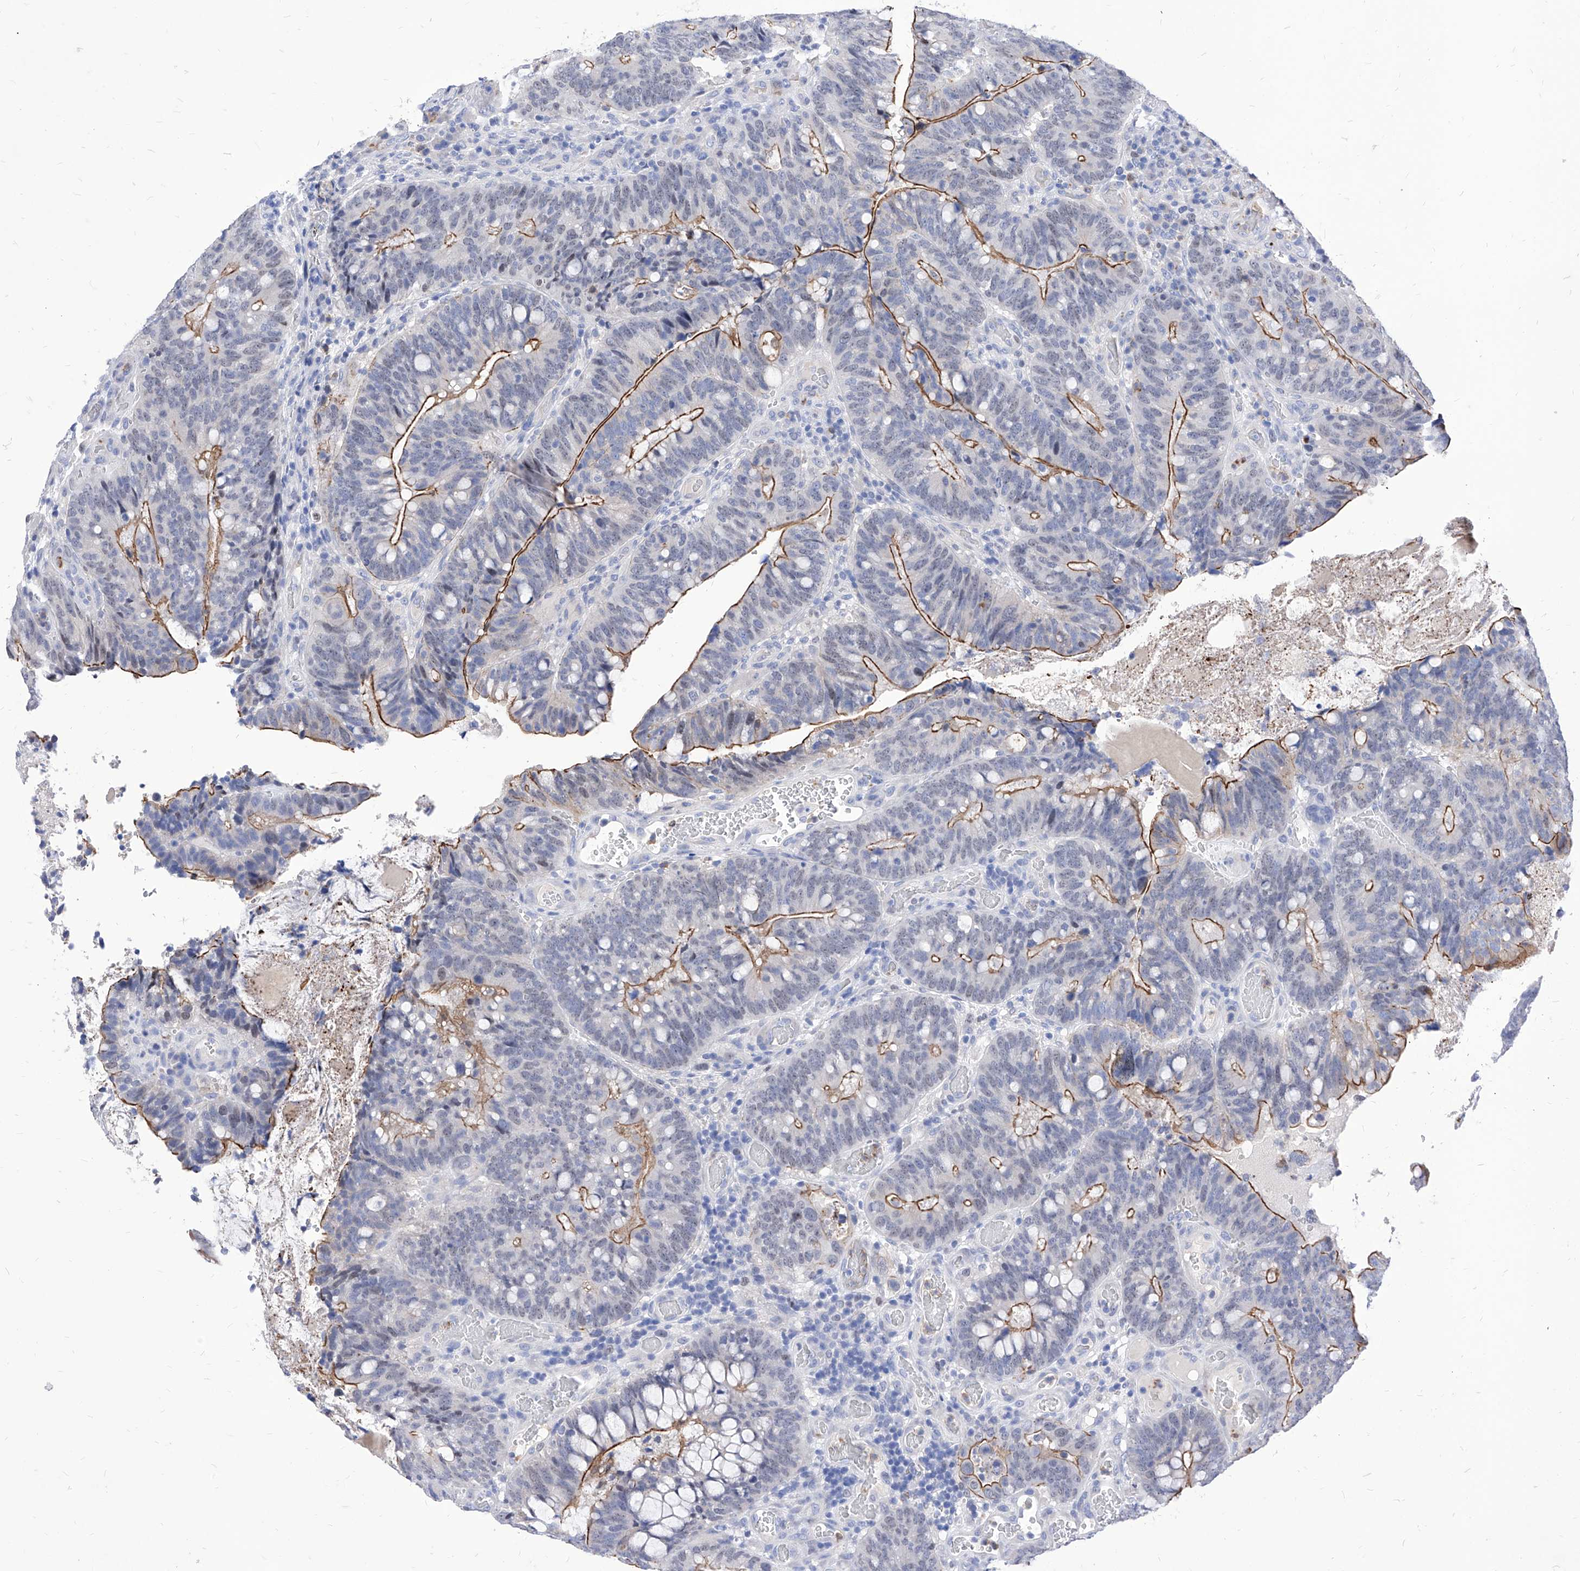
{"staining": {"intensity": "strong", "quantity": "25%-75%", "location": "cytoplasmic/membranous"}, "tissue": "colorectal cancer", "cell_type": "Tumor cells", "image_type": "cancer", "snomed": [{"axis": "morphology", "description": "Adenocarcinoma, NOS"}, {"axis": "topography", "description": "Colon"}], "caption": "Immunohistochemical staining of adenocarcinoma (colorectal) reveals high levels of strong cytoplasmic/membranous protein expression in approximately 25%-75% of tumor cells. (IHC, brightfield microscopy, high magnification).", "gene": "VAX1", "patient": {"sex": "female", "age": 66}}